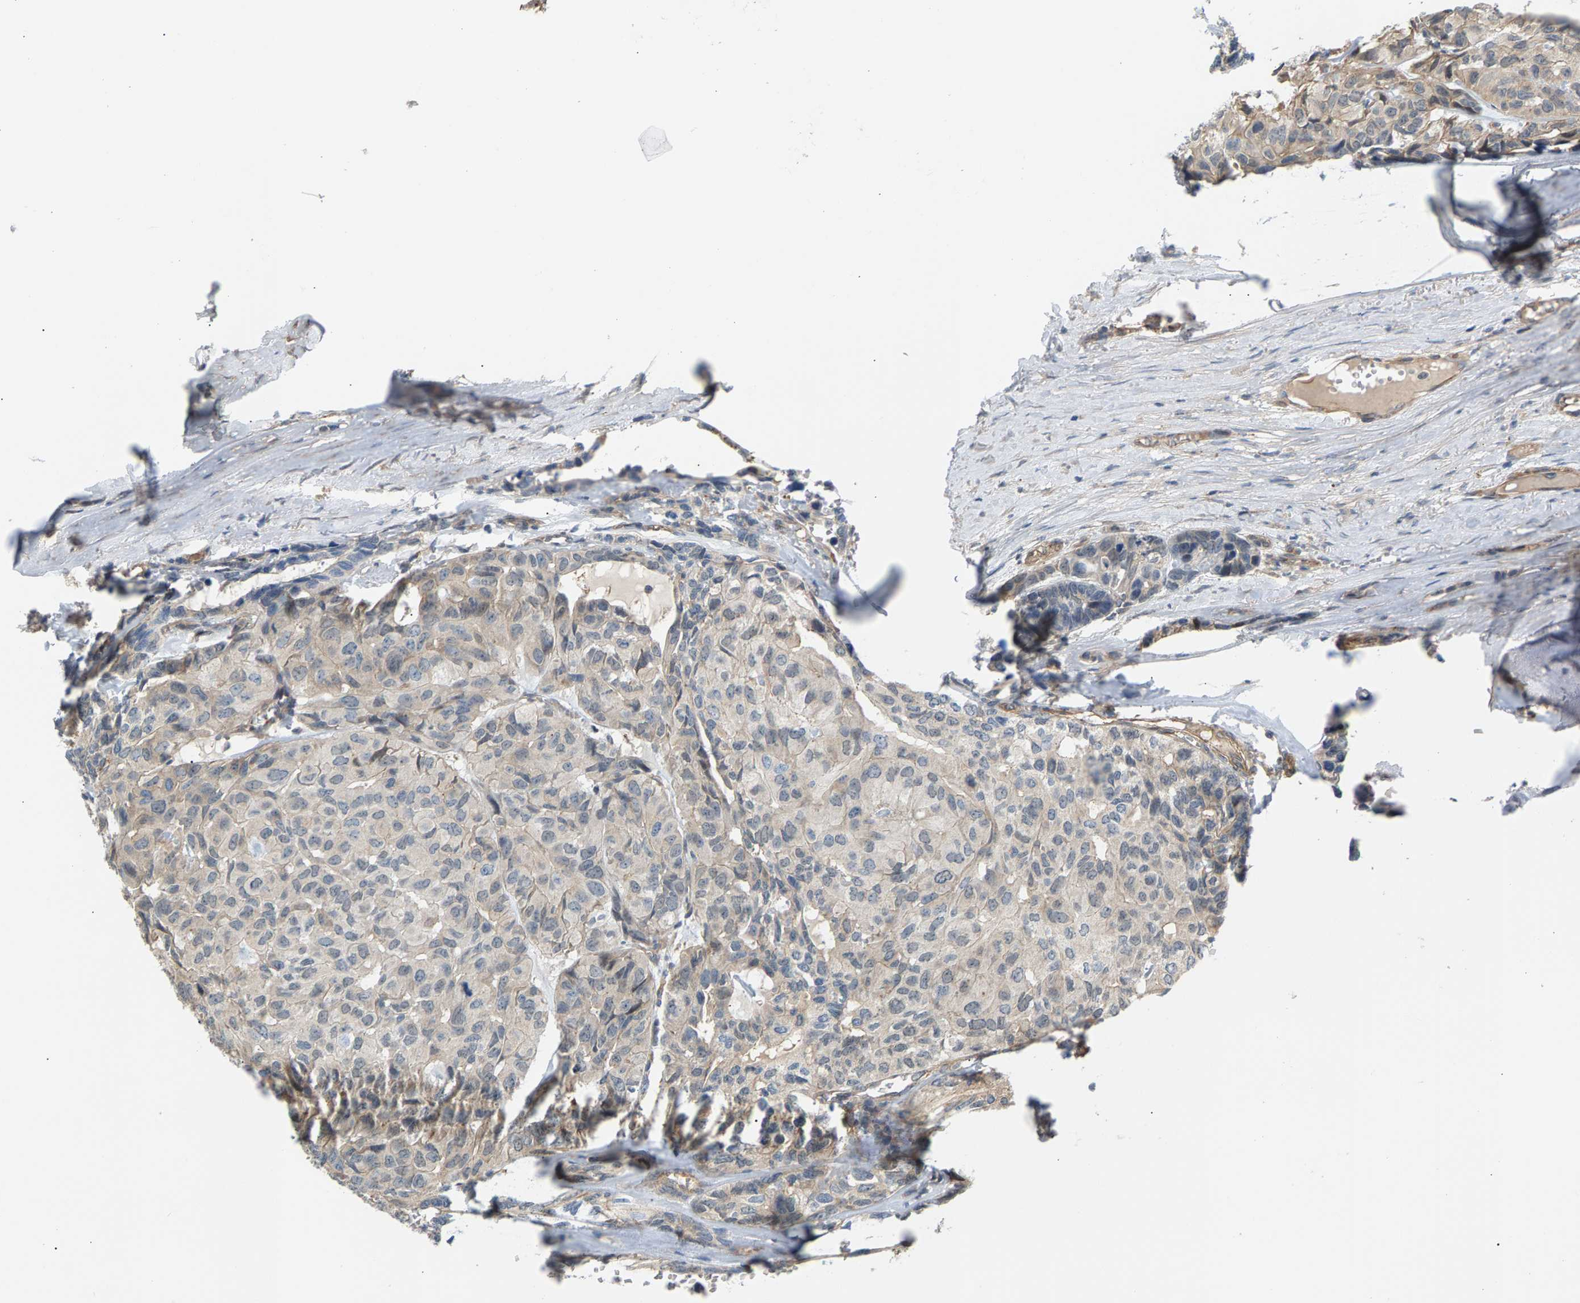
{"staining": {"intensity": "weak", "quantity": "<25%", "location": "cytoplasmic/membranous"}, "tissue": "head and neck cancer", "cell_type": "Tumor cells", "image_type": "cancer", "snomed": [{"axis": "morphology", "description": "Adenocarcinoma, NOS"}, {"axis": "topography", "description": "Salivary gland, NOS"}, {"axis": "topography", "description": "Head-Neck"}], "caption": "Tumor cells show no significant positivity in head and neck cancer.", "gene": "KRTAP27-1", "patient": {"sex": "female", "age": 76}}